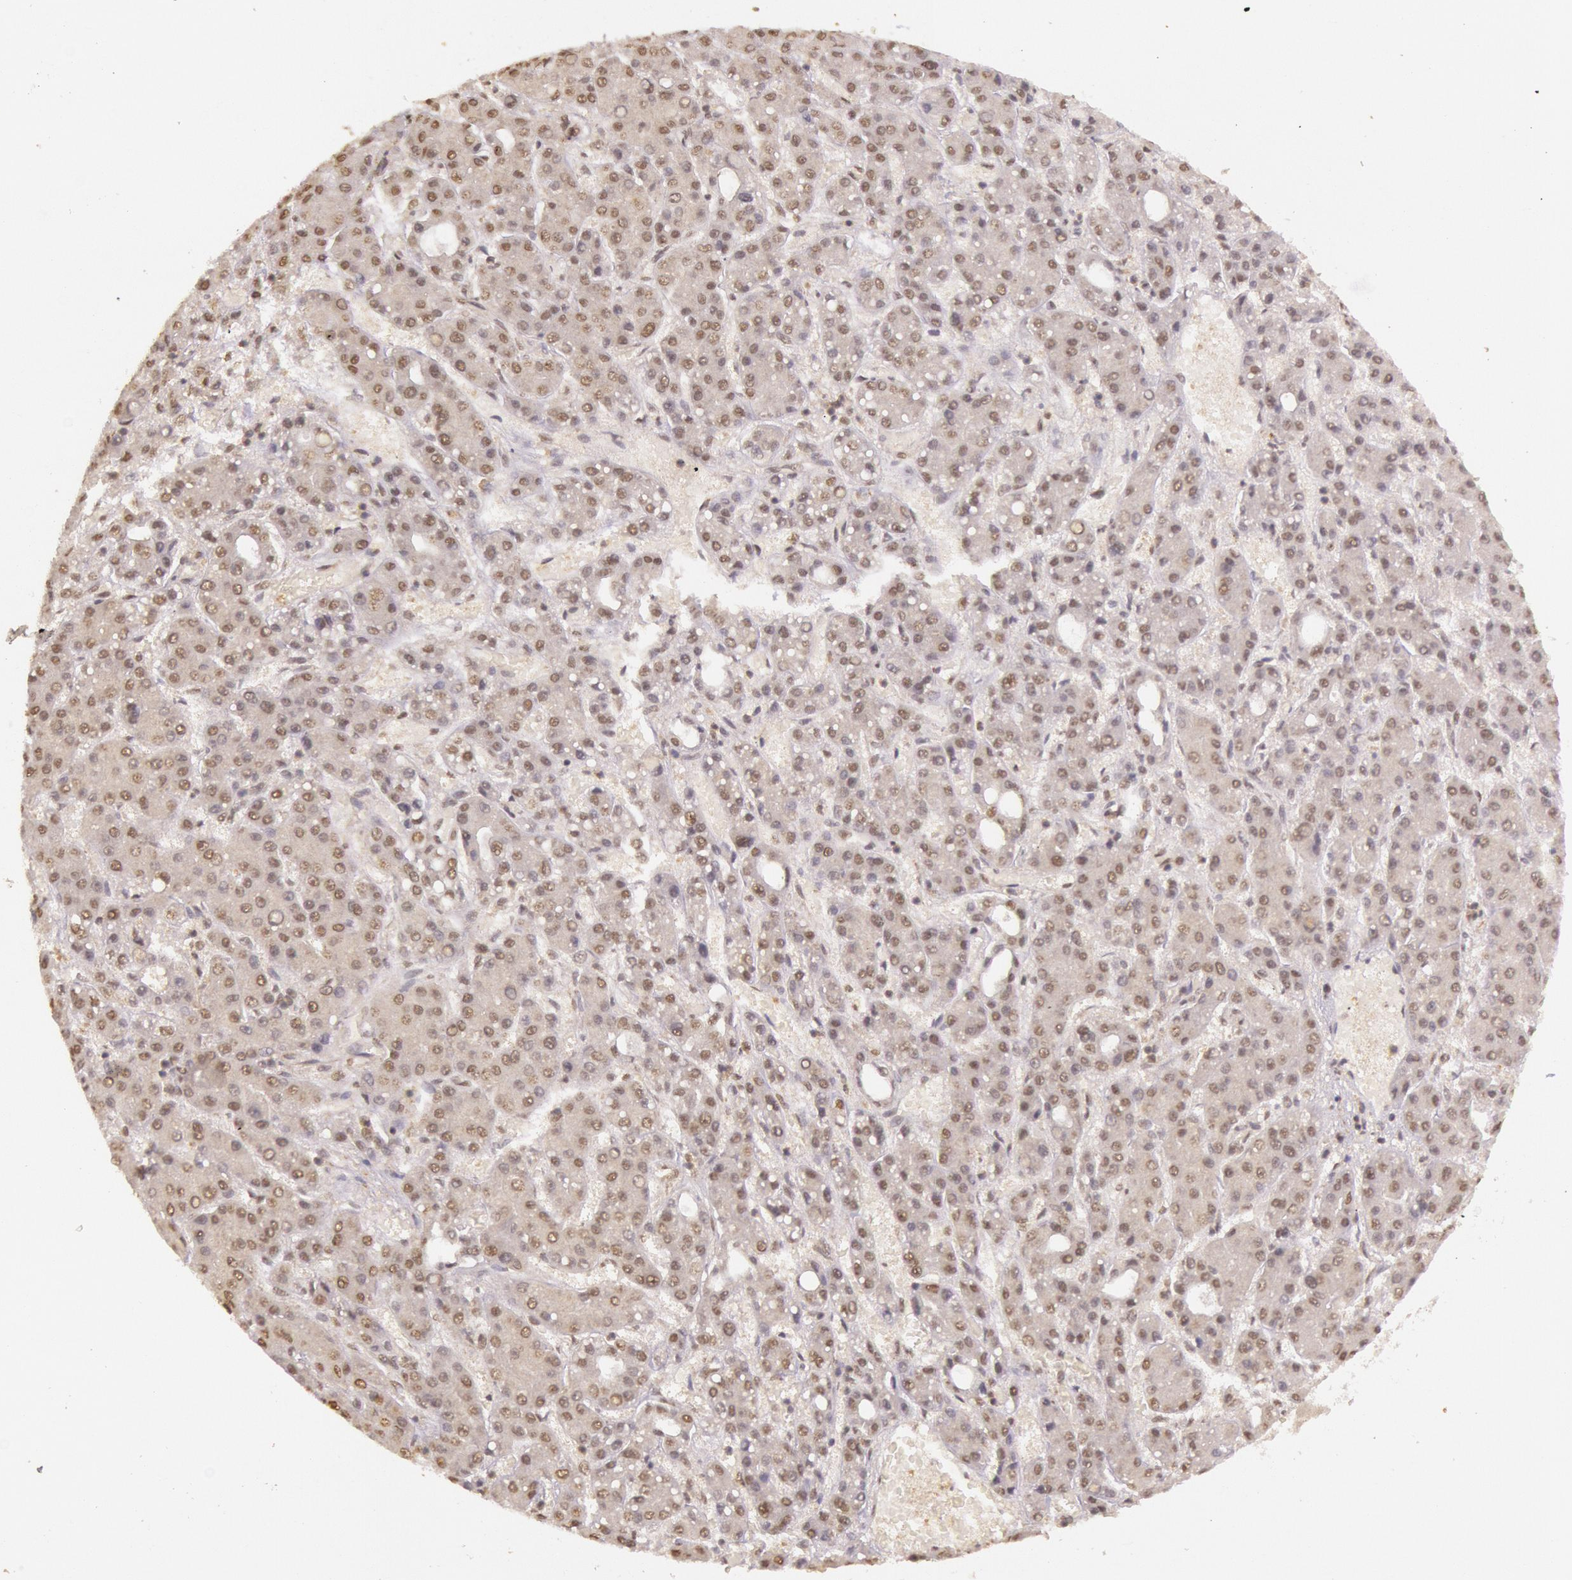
{"staining": {"intensity": "weak", "quantity": "25%-75%", "location": "cytoplasmic/membranous,nuclear"}, "tissue": "liver cancer", "cell_type": "Tumor cells", "image_type": "cancer", "snomed": [{"axis": "morphology", "description": "Carcinoma, Hepatocellular, NOS"}, {"axis": "topography", "description": "Liver"}], "caption": "The immunohistochemical stain labels weak cytoplasmic/membranous and nuclear positivity in tumor cells of liver hepatocellular carcinoma tissue.", "gene": "RTL10", "patient": {"sex": "male", "age": 69}}